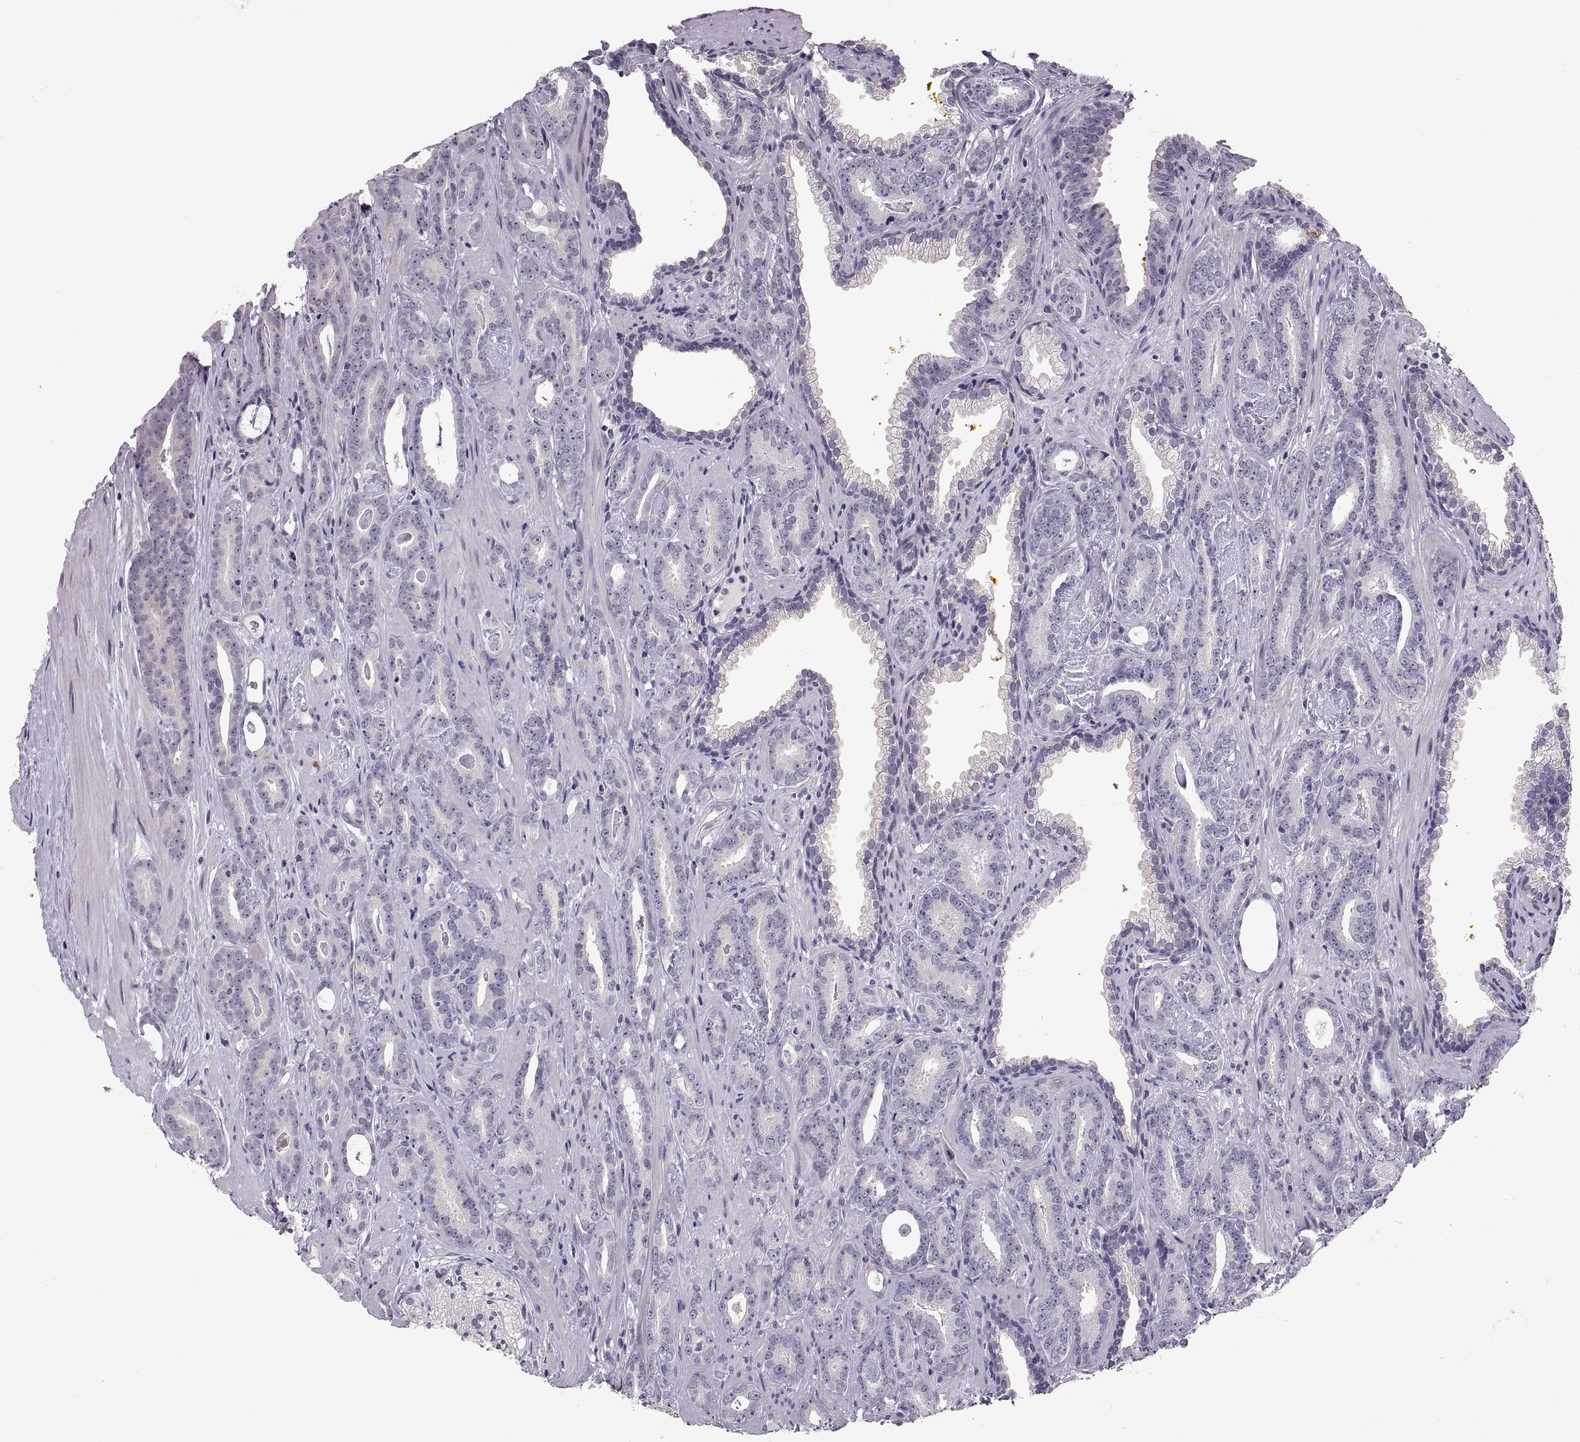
{"staining": {"intensity": "negative", "quantity": "none", "location": "none"}, "tissue": "prostate cancer", "cell_type": "Tumor cells", "image_type": "cancer", "snomed": [{"axis": "morphology", "description": "Adenocarcinoma, Medium grade"}, {"axis": "topography", "description": "Prostate and seminal vesicle, NOS"}, {"axis": "topography", "description": "Prostate"}], "caption": "An IHC photomicrograph of prostate adenocarcinoma (medium-grade) is shown. There is no staining in tumor cells of prostate adenocarcinoma (medium-grade).", "gene": "MAGEB18", "patient": {"sex": "male", "age": 54}}